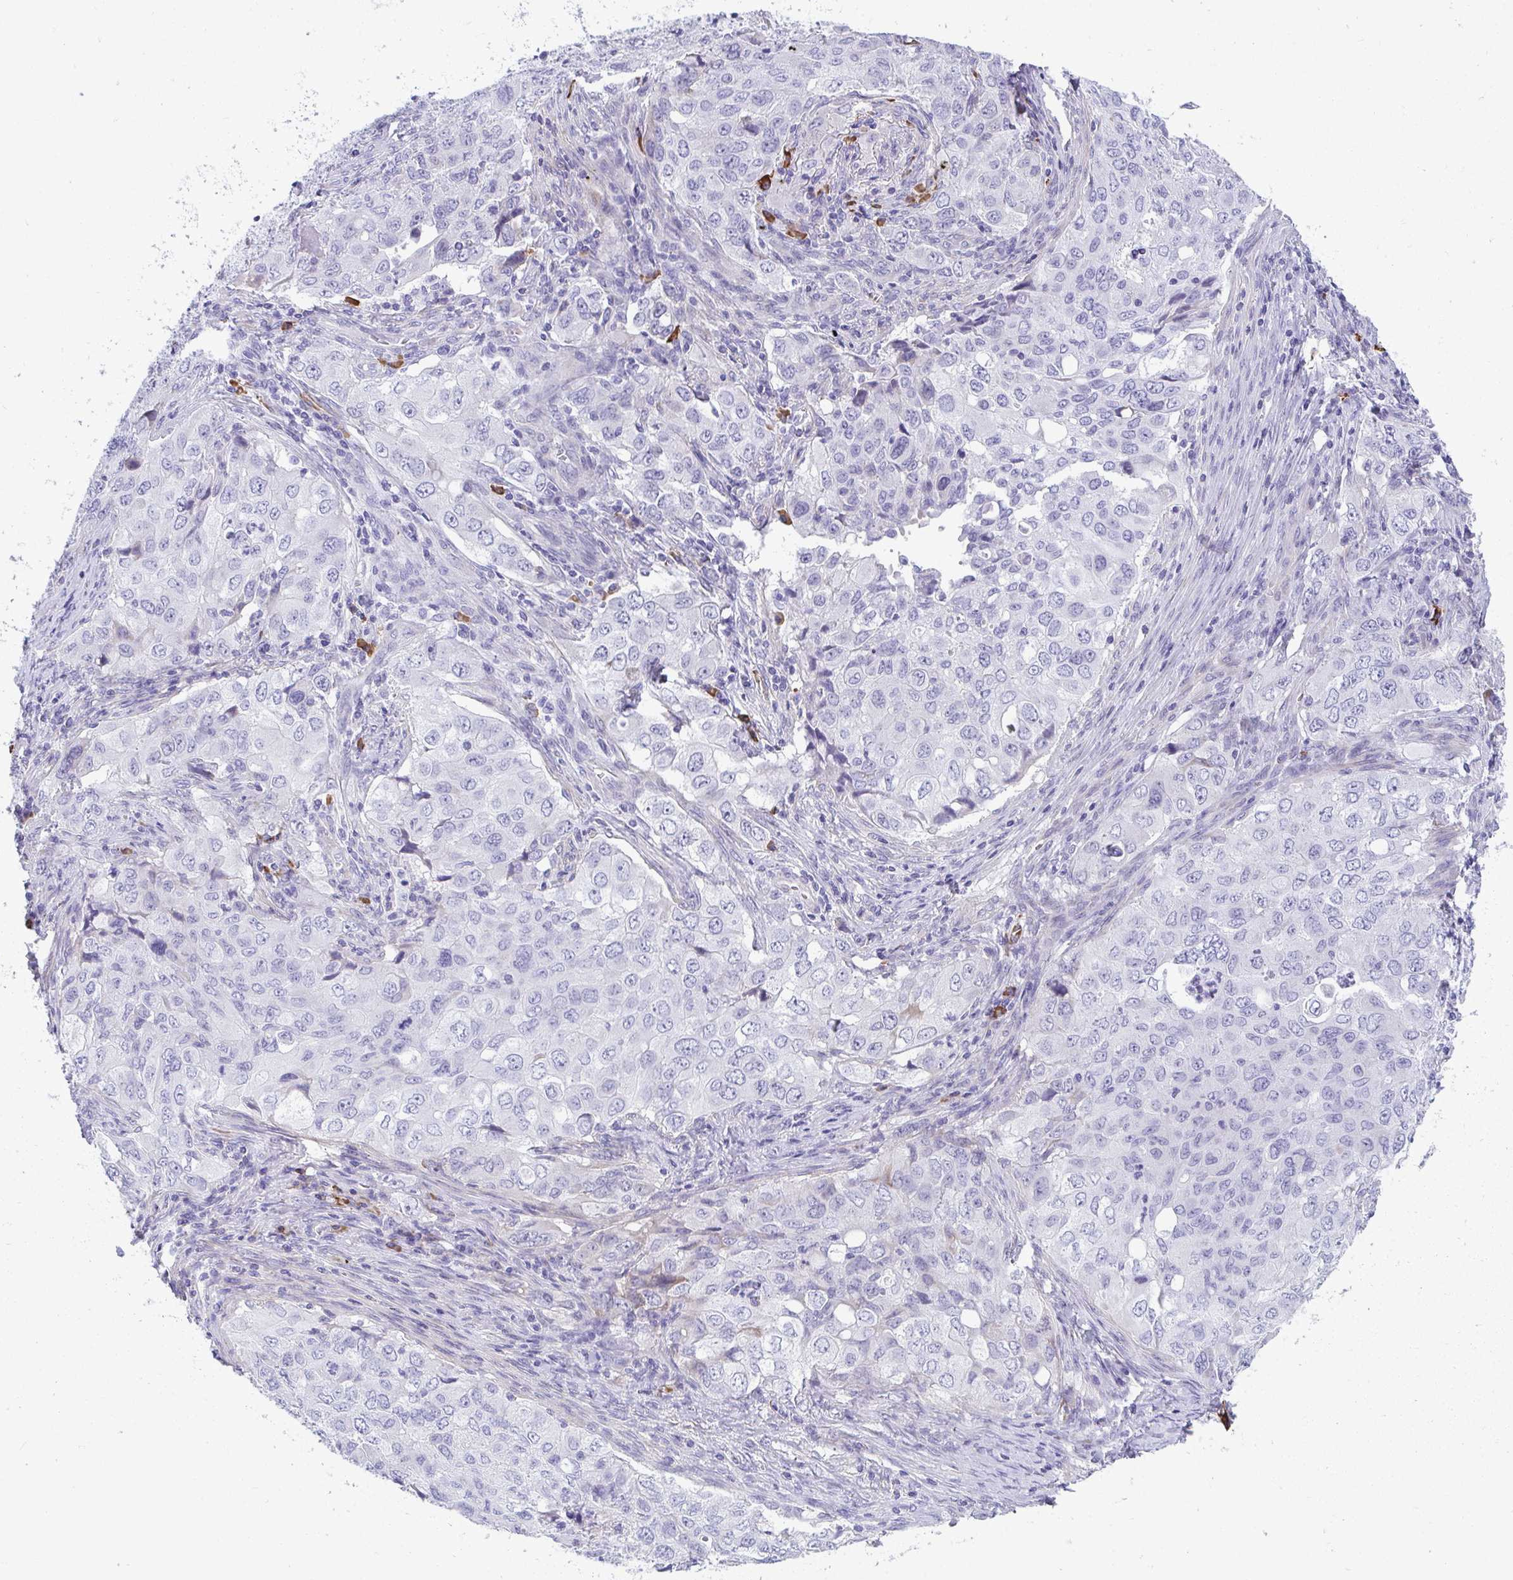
{"staining": {"intensity": "negative", "quantity": "none", "location": "none"}, "tissue": "lung cancer", "cell_type": "Tumor cells", "image_type": "cancer", "snomed": [{"axis": "morphology", "description": "Adenocarcinoma, NOS"}, {"axis": "morphology", "description": "Adenocarcinoma, metastatic, NOS"}, {"axis": "topography", "description": "Lymph node"}, {"axis": "topography", "description": "Lung"}], "caption": "Immunohistochemistry (IHC) of human lung metastatic adenocarcinoma exhibits no expression in tumor cells. (DAB (3,3'-diaminobenzidine) IHC, high magnification).", "gene": "PUS7L", "patient": {"sex": "female", "age": 42}}